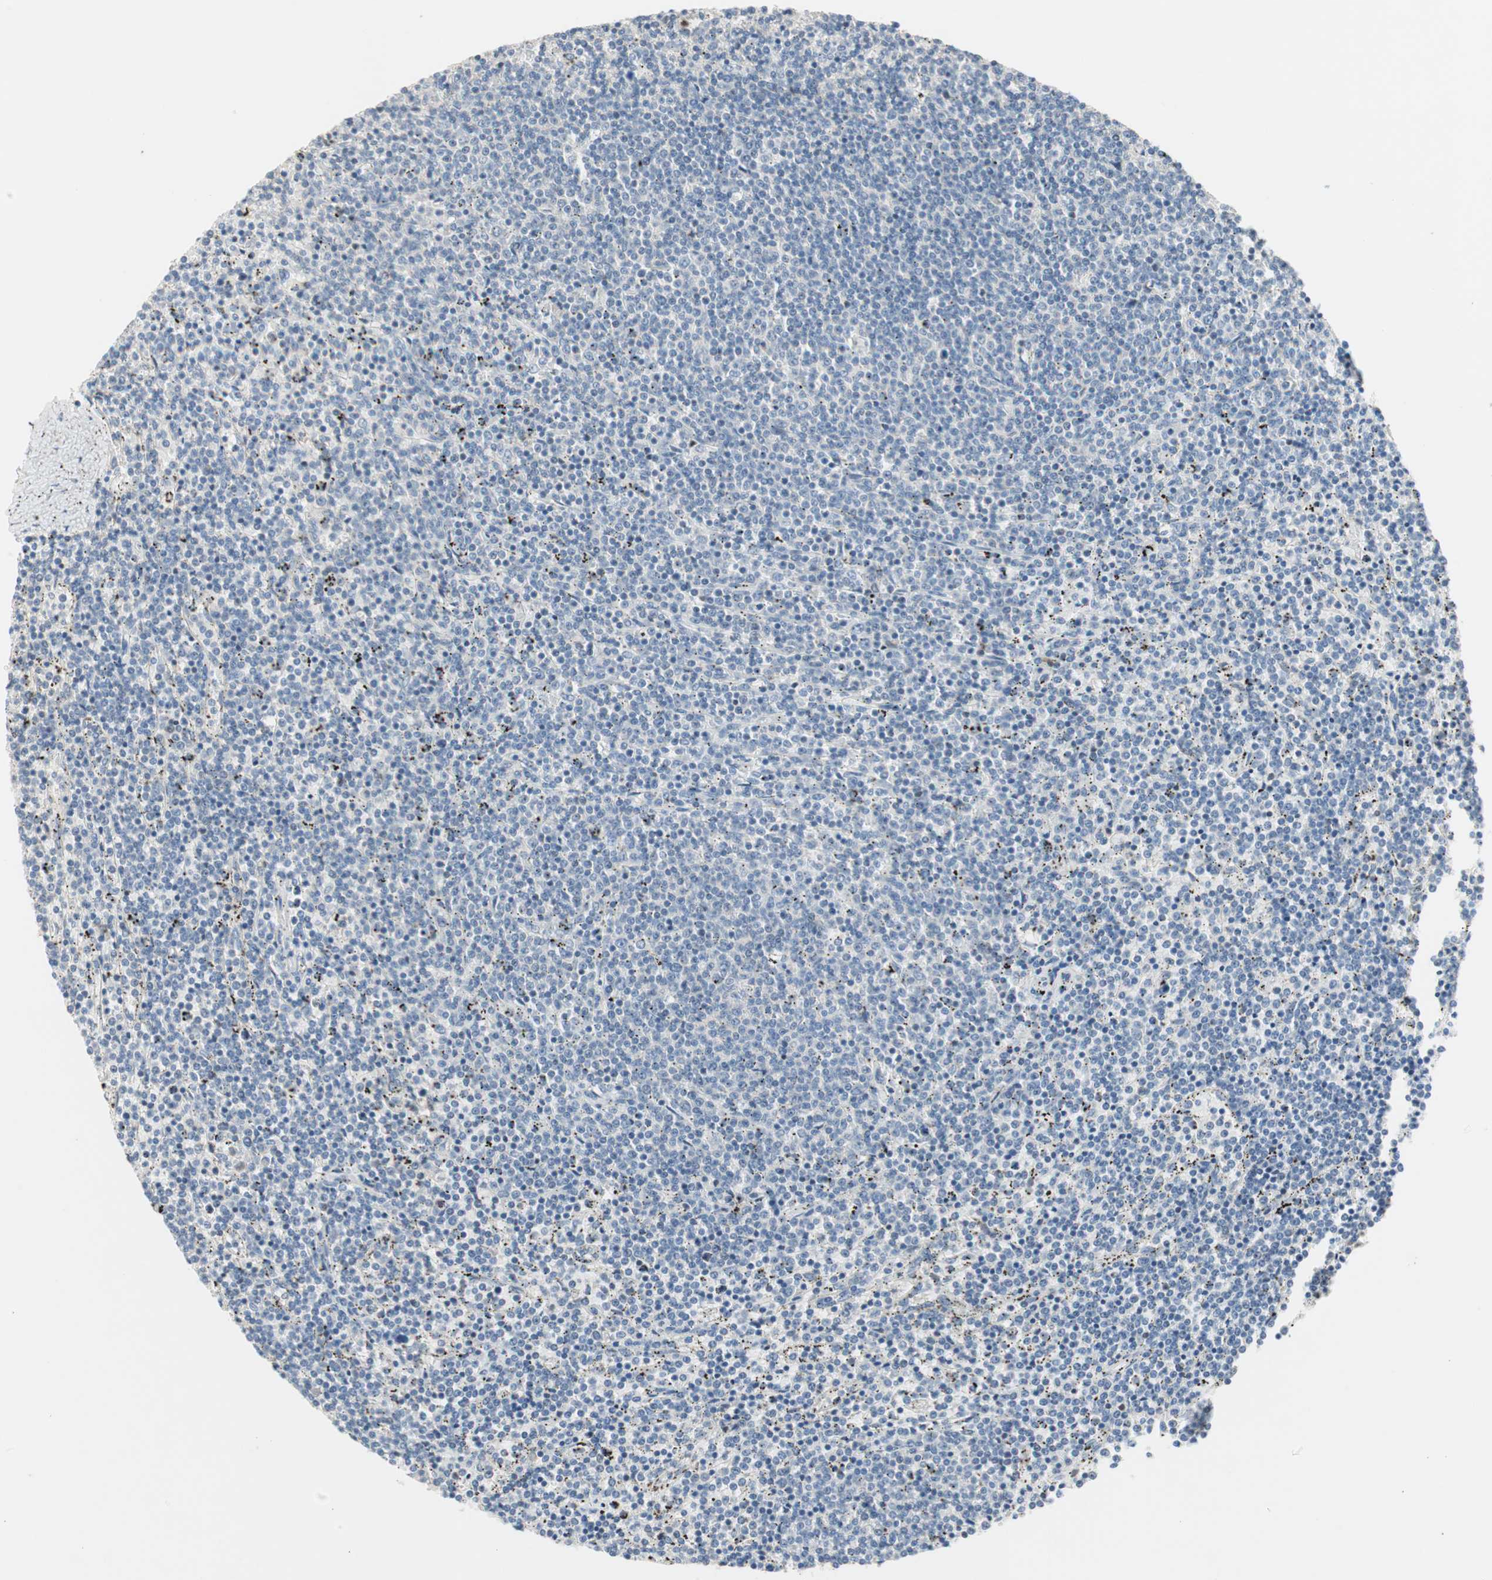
{"staining": {"intensity": "negative", "quantity": "none", "location": "none"}, "tissue": "lymphoma", "cell_type": "Tumor cells", "image_type": "cancer", "snomed": [{"axis": "morphology", "description": "Malignant lymphoma, non-Hodgkin's type, Low grade"}, {"axis": "topography", "description": "Spleen"}], "caption": "An image of human malignant lymphoma, non-Hodgkin's type (low-grade) is negative for staining in tumor cells. The staining is performed using DAB (3,3'-diaminobenzidine) brown chromogen with nuclei counter-stained in using hematoxylin.", "gene": "PDZK1", "patient": {"sex": "female", "age": 50}}